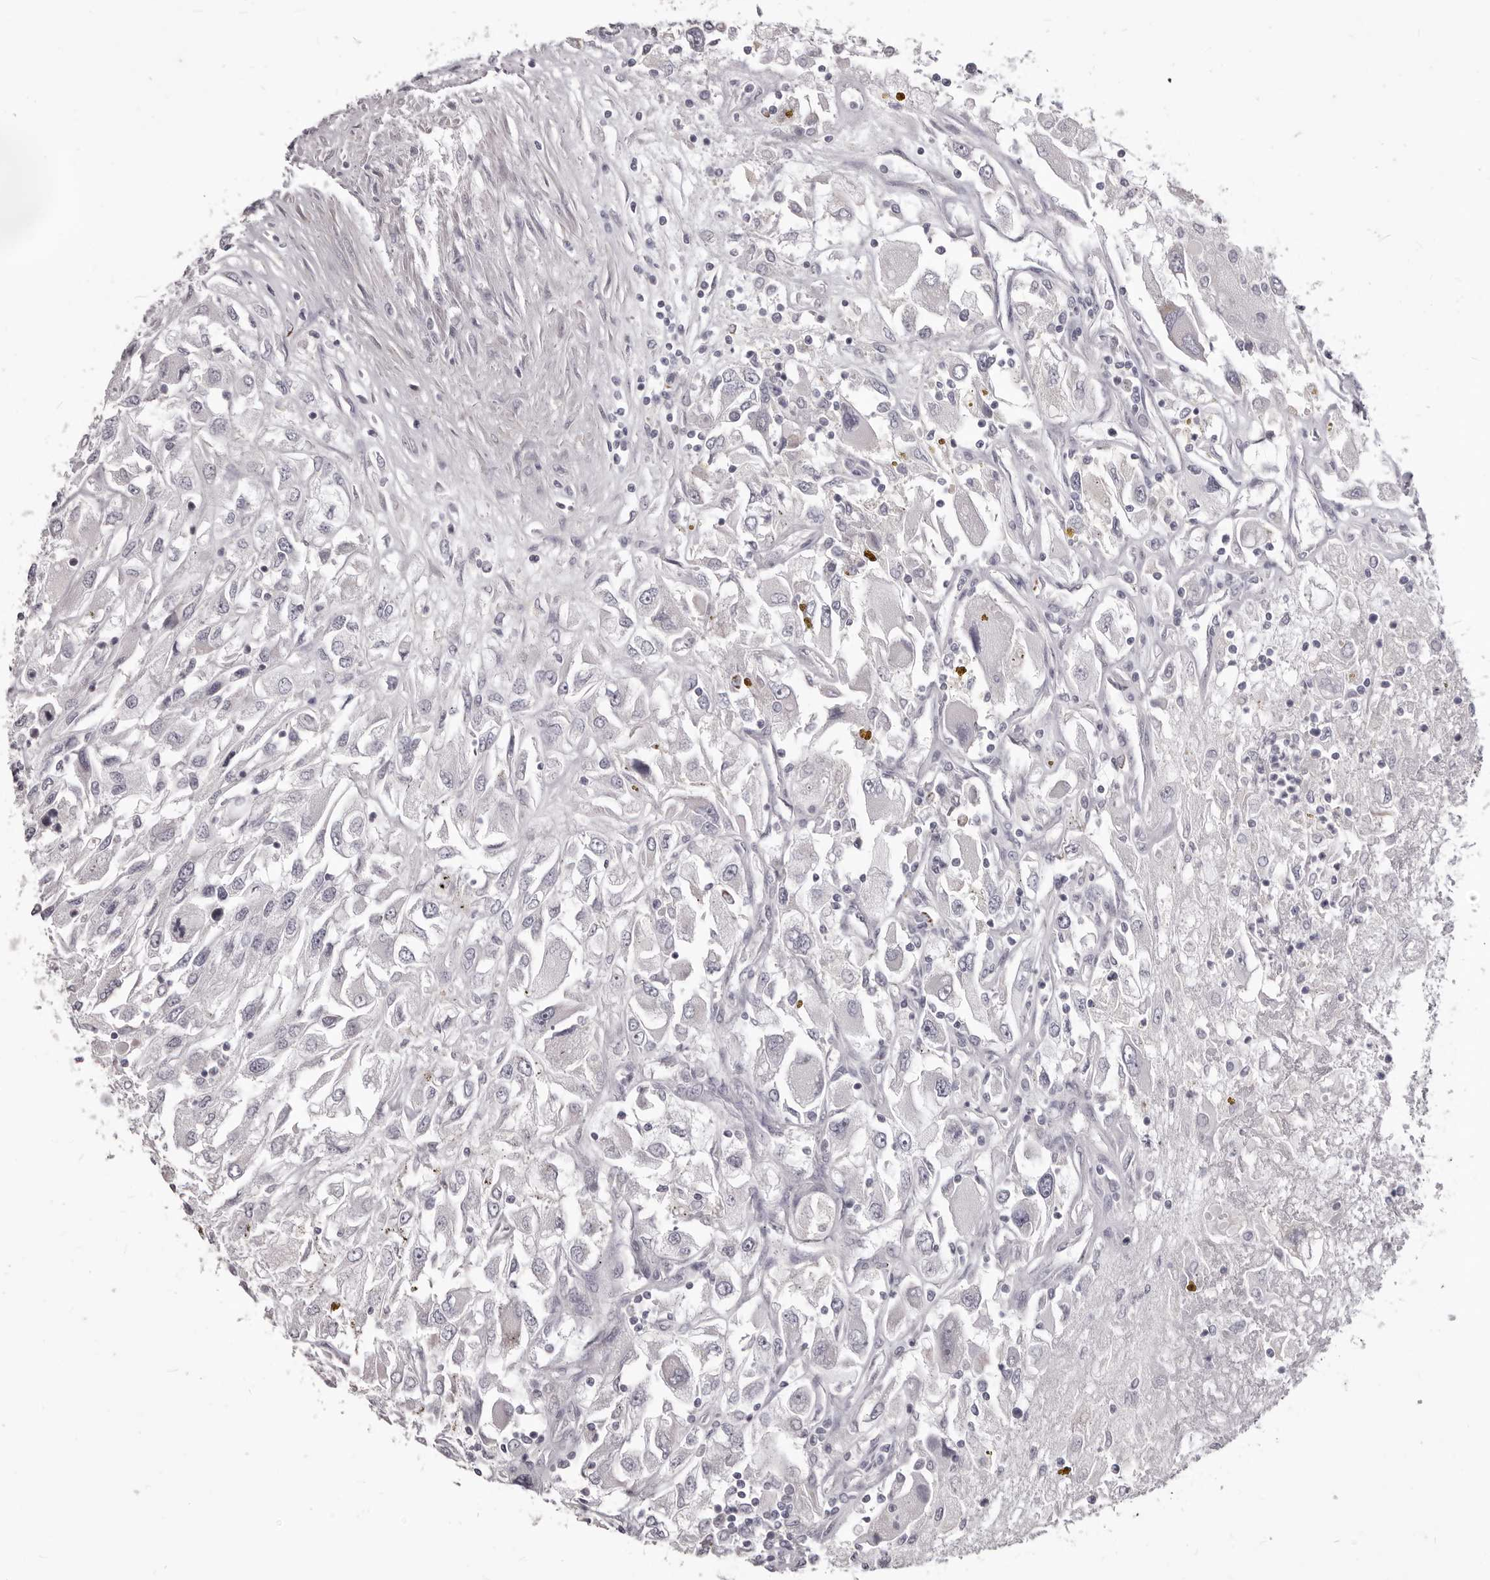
{"staining": {"intensity": "negative", "quantity": "none", "location": "none"}, "tissue": "renal cancer", "cell_type": "Tumor cells", "image_type": "cancer", "snomed": [{"axis": "morphology", "description": "Adenocarcinoma, NOS"}, {"axis": "topography", "description": "Kidney"}], "caption": "IHC histopathology image of neoplastic tissue: human renal cancer (adenocarcinoma) stained with DAB (3,3'-diaminobenzidine) exhibits no significant protein positivity in tumor cells.", "gene": "PRMT2", "patient": {"sex": "female", "age": 52}}